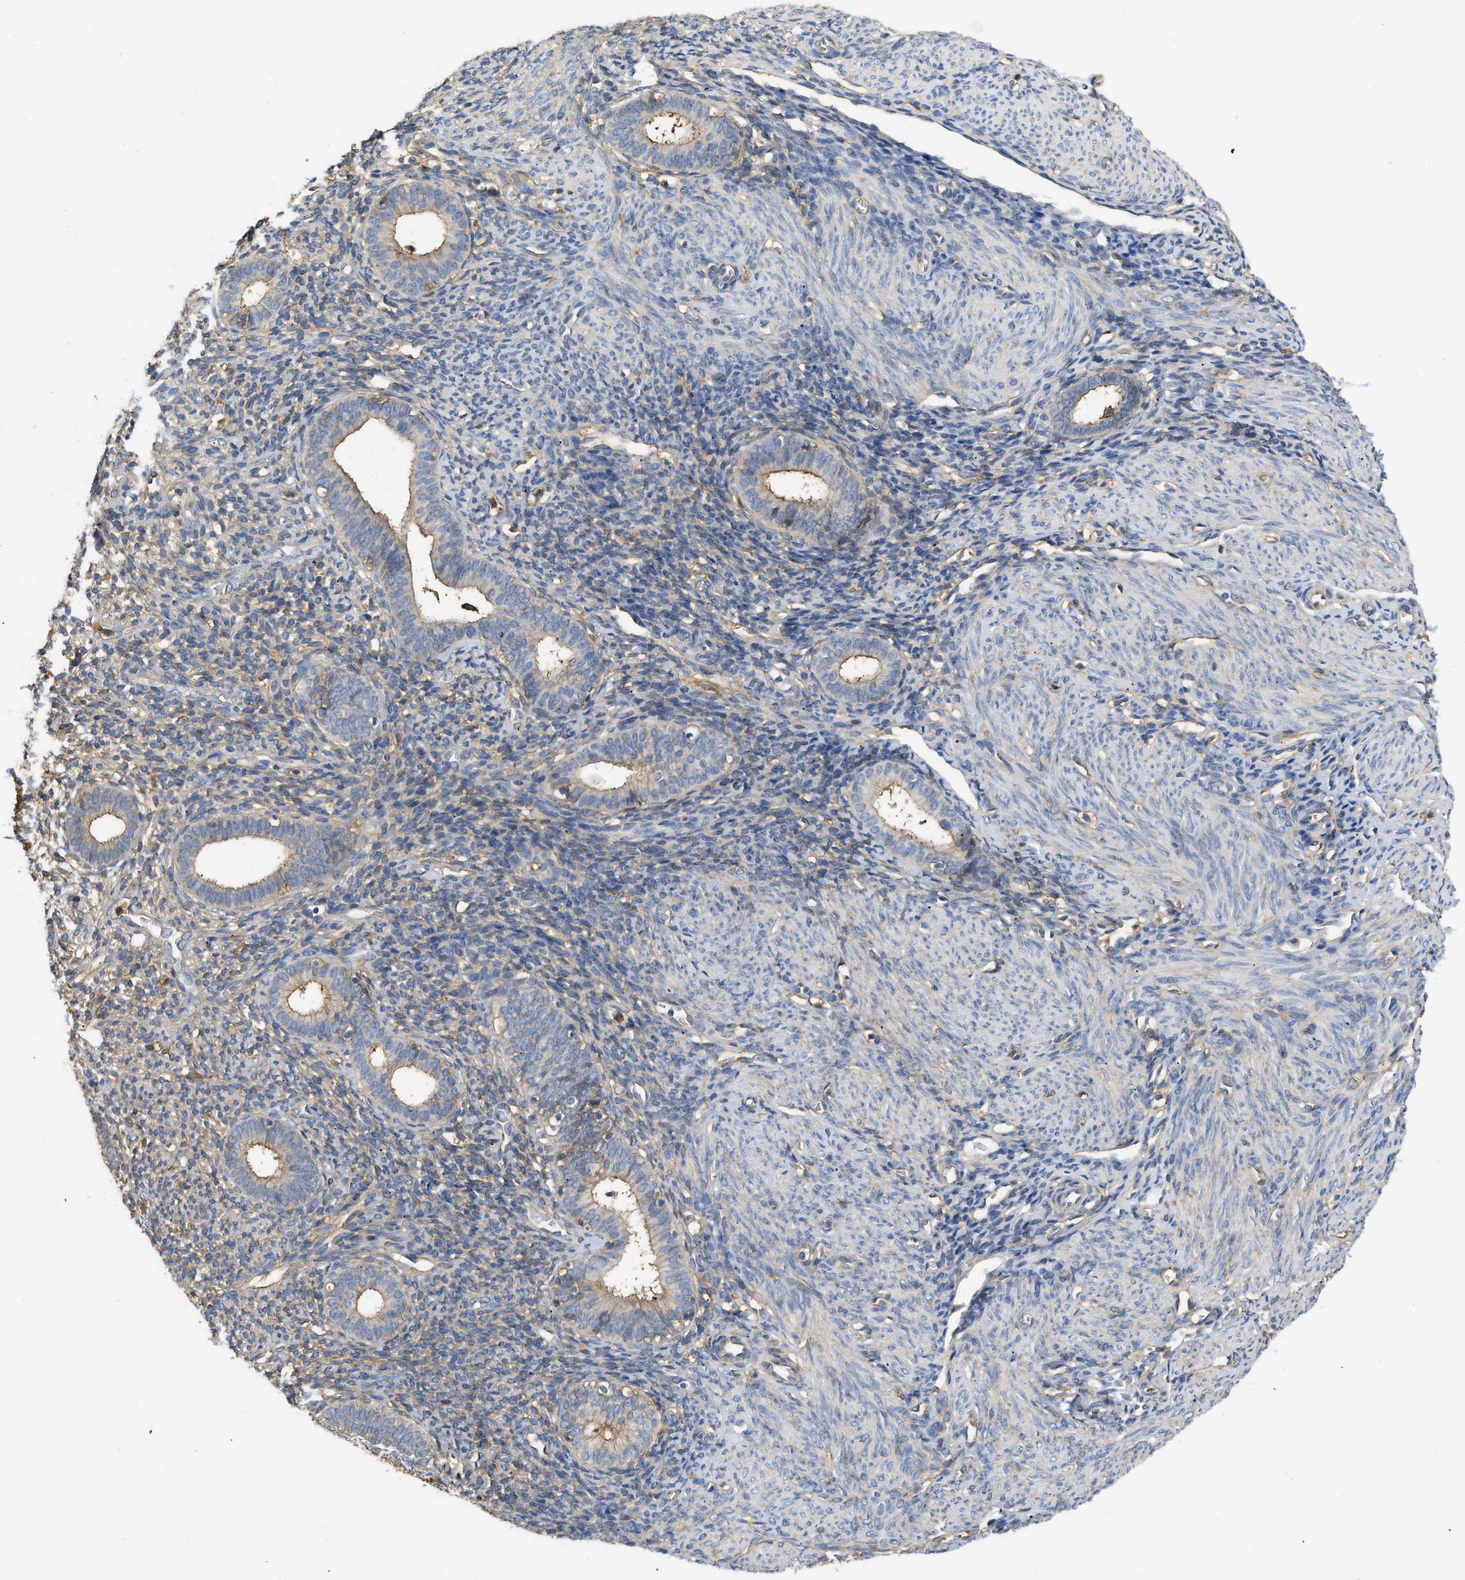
{"staining": {"intensity": "weak", "quantity": ">75%", "location": "cytoplasmic/membranous"}, "tissue": "endometrium", "cell_type": "Cells in endometrial stroma", "image_type": "normal", "snomed": [{"axis": "morphology", "description": "Normal tissue, NOS"}, {"axis": "morphology", "description": "Adenocarcinoma, NOS"}, {"axis": "topography", "description": "Endometrium"}], "caption": "The photomicrograph demonstrates staining of unremarkable endometrium, revealing weak cytoplasmic/membranous protein staining (brown color) within cells in endometrial stroma. (IHC, brightfield microscopy, high magnification).", "gene": "GNB4", "patient": {"sex": "female", "age": 57}}